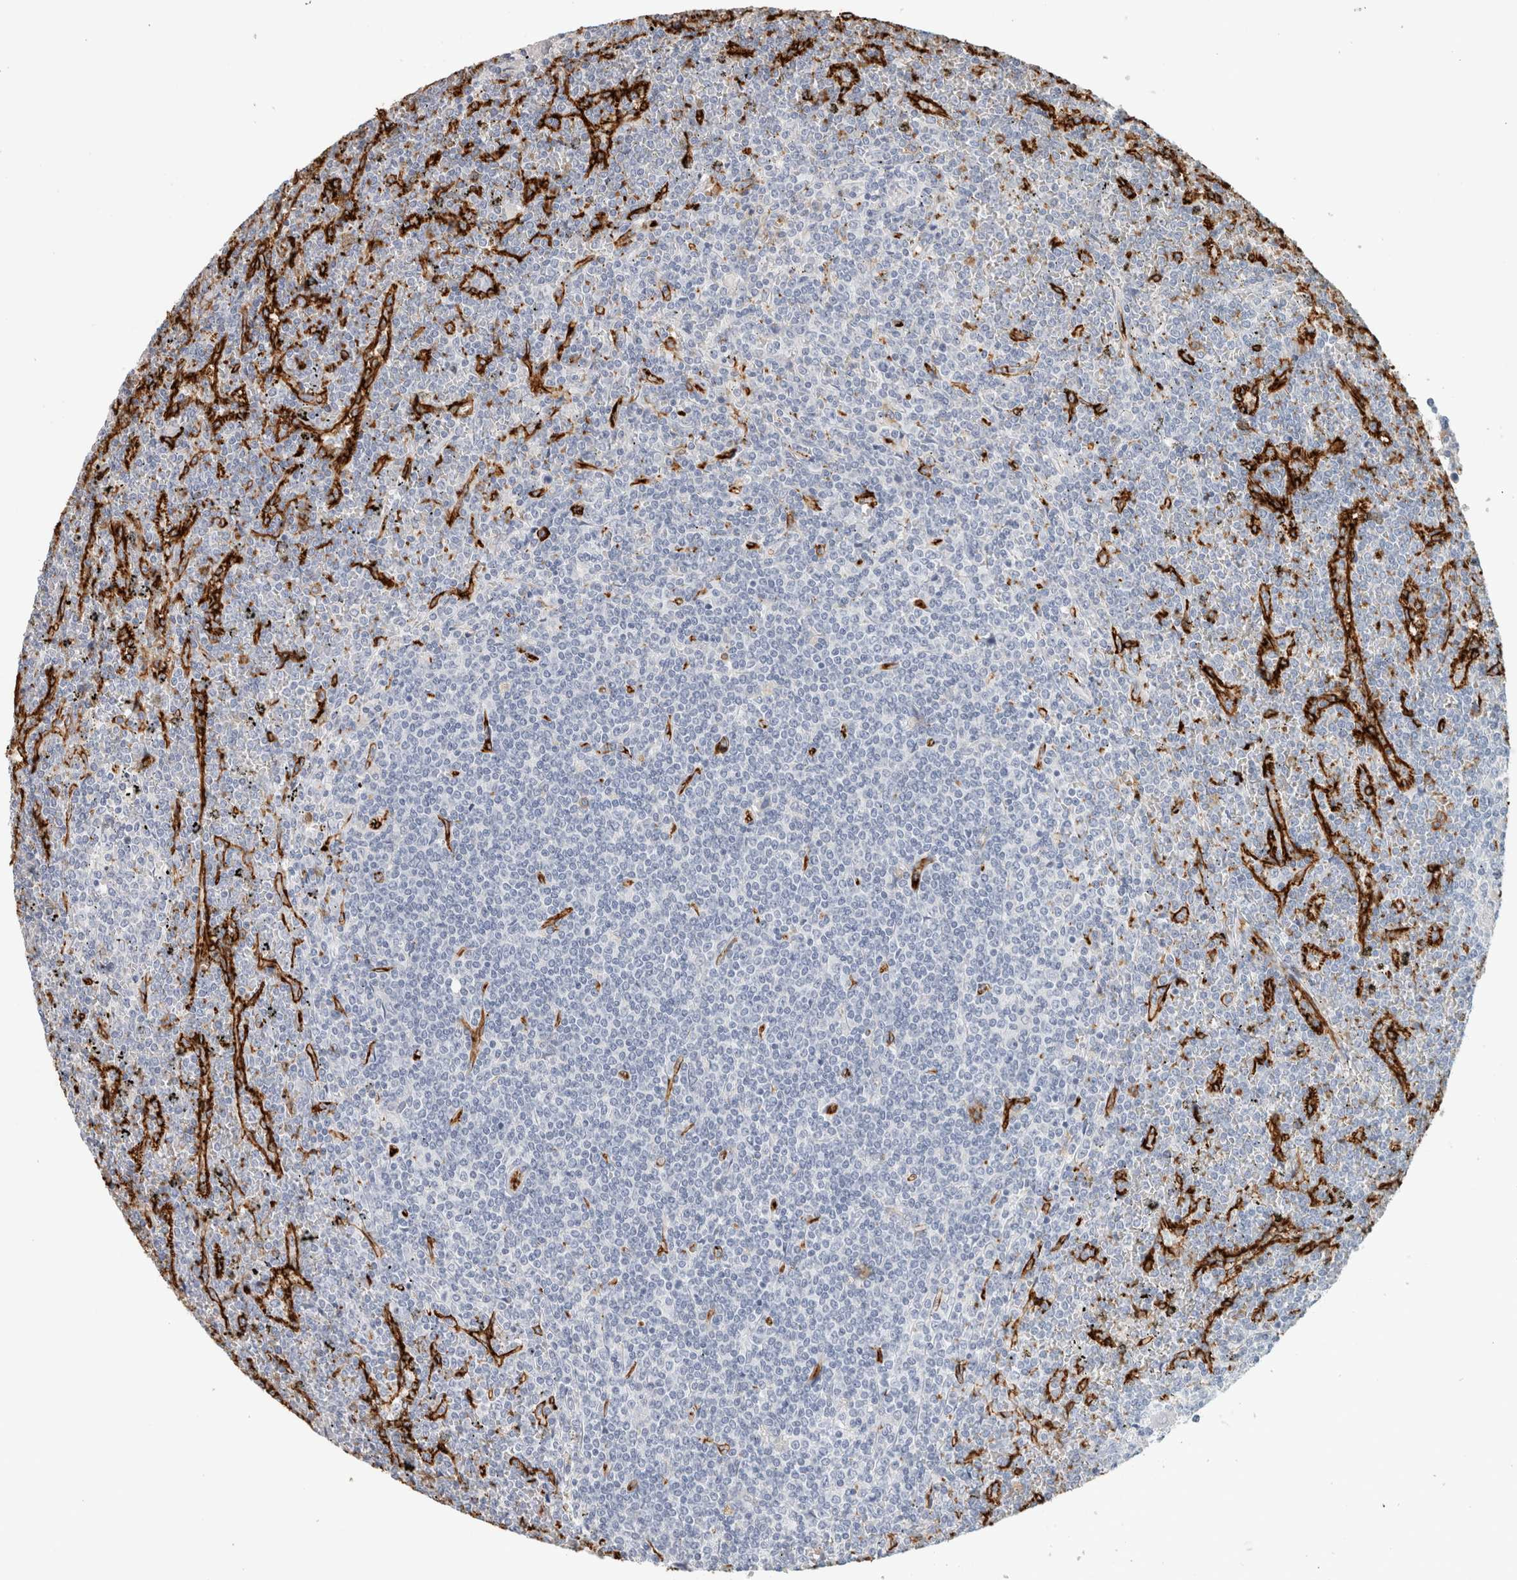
{"staining": {"intensity": "negative", "quantity": "none", "location": "none"}, "tissue": "lymphoma", "cell_type": "Tumor cells", "image_type": "cancer", "snomed": [{"axis": "morphology", "description": "Malignant lymphoma, non-Hodgkin's type, Low grade"}, {"axis": "topography", "description": "Spleen"}], "caption": "Immunohistochemistry of low-grade malignant lymphoma, non-Hodgkin's type displays no staining in tumor cells.", "gene": "CD36", "patient": {"sex": "female", "age": 19}}